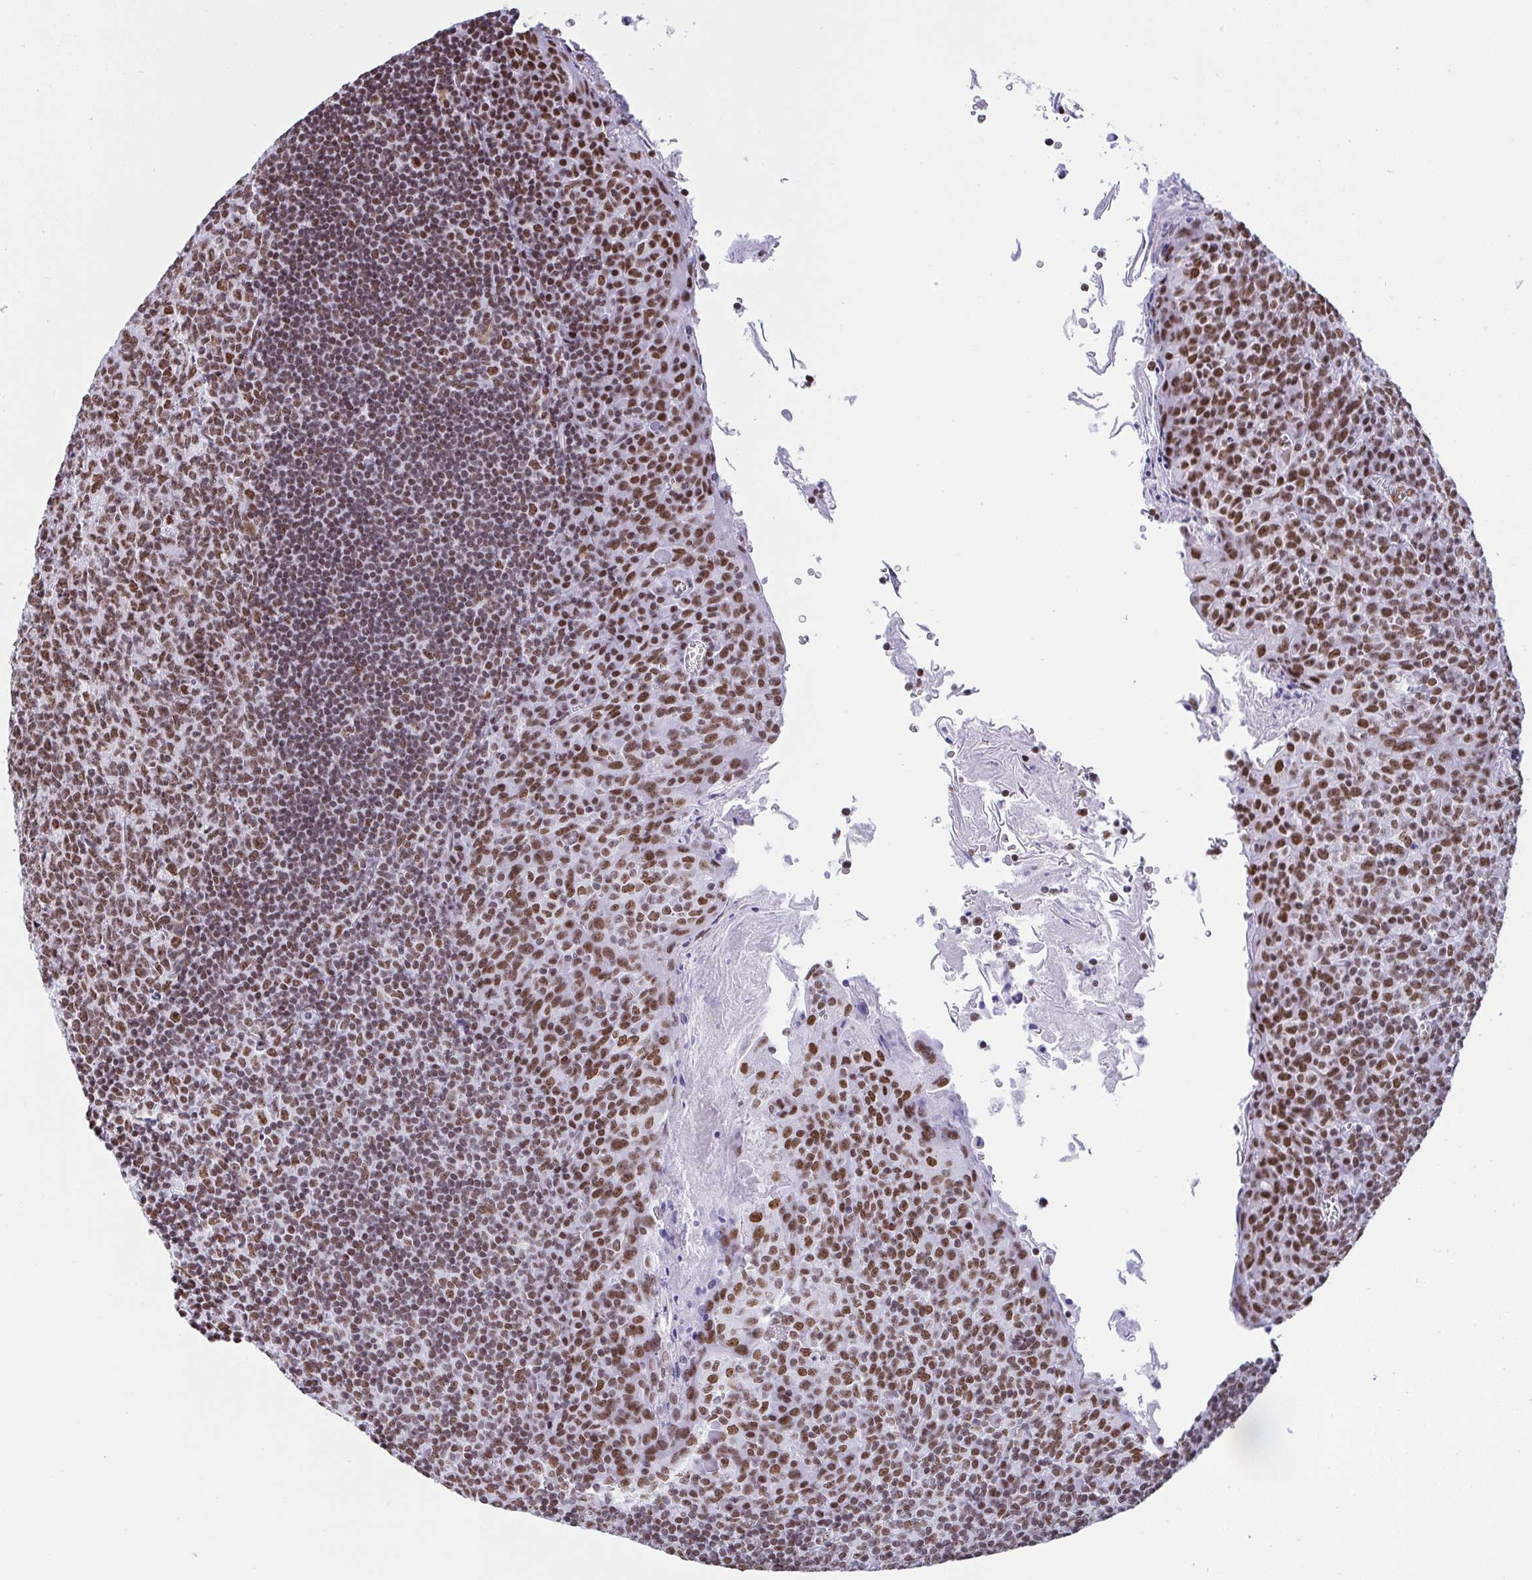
{"staining": {"intensity": "moderate", "quantity": ">75%", "location": "nuclear"}, "tissue": "tonsil", "cell_type": "Germinal center cells", "image_type": "normal", "snomed": [{"axis": "morphology", "description": "Normal tissue, NOS"}, {"axis": "topography", "description": "Tonsil"}], "caption": "Immunohistochemical staining of unremarkable tonsil displays medium levels of moderate nuclear positivity in about >75% of germinal center cells.", "gene": "DDX52", "patient": {"sex": "male", "age": 27}}